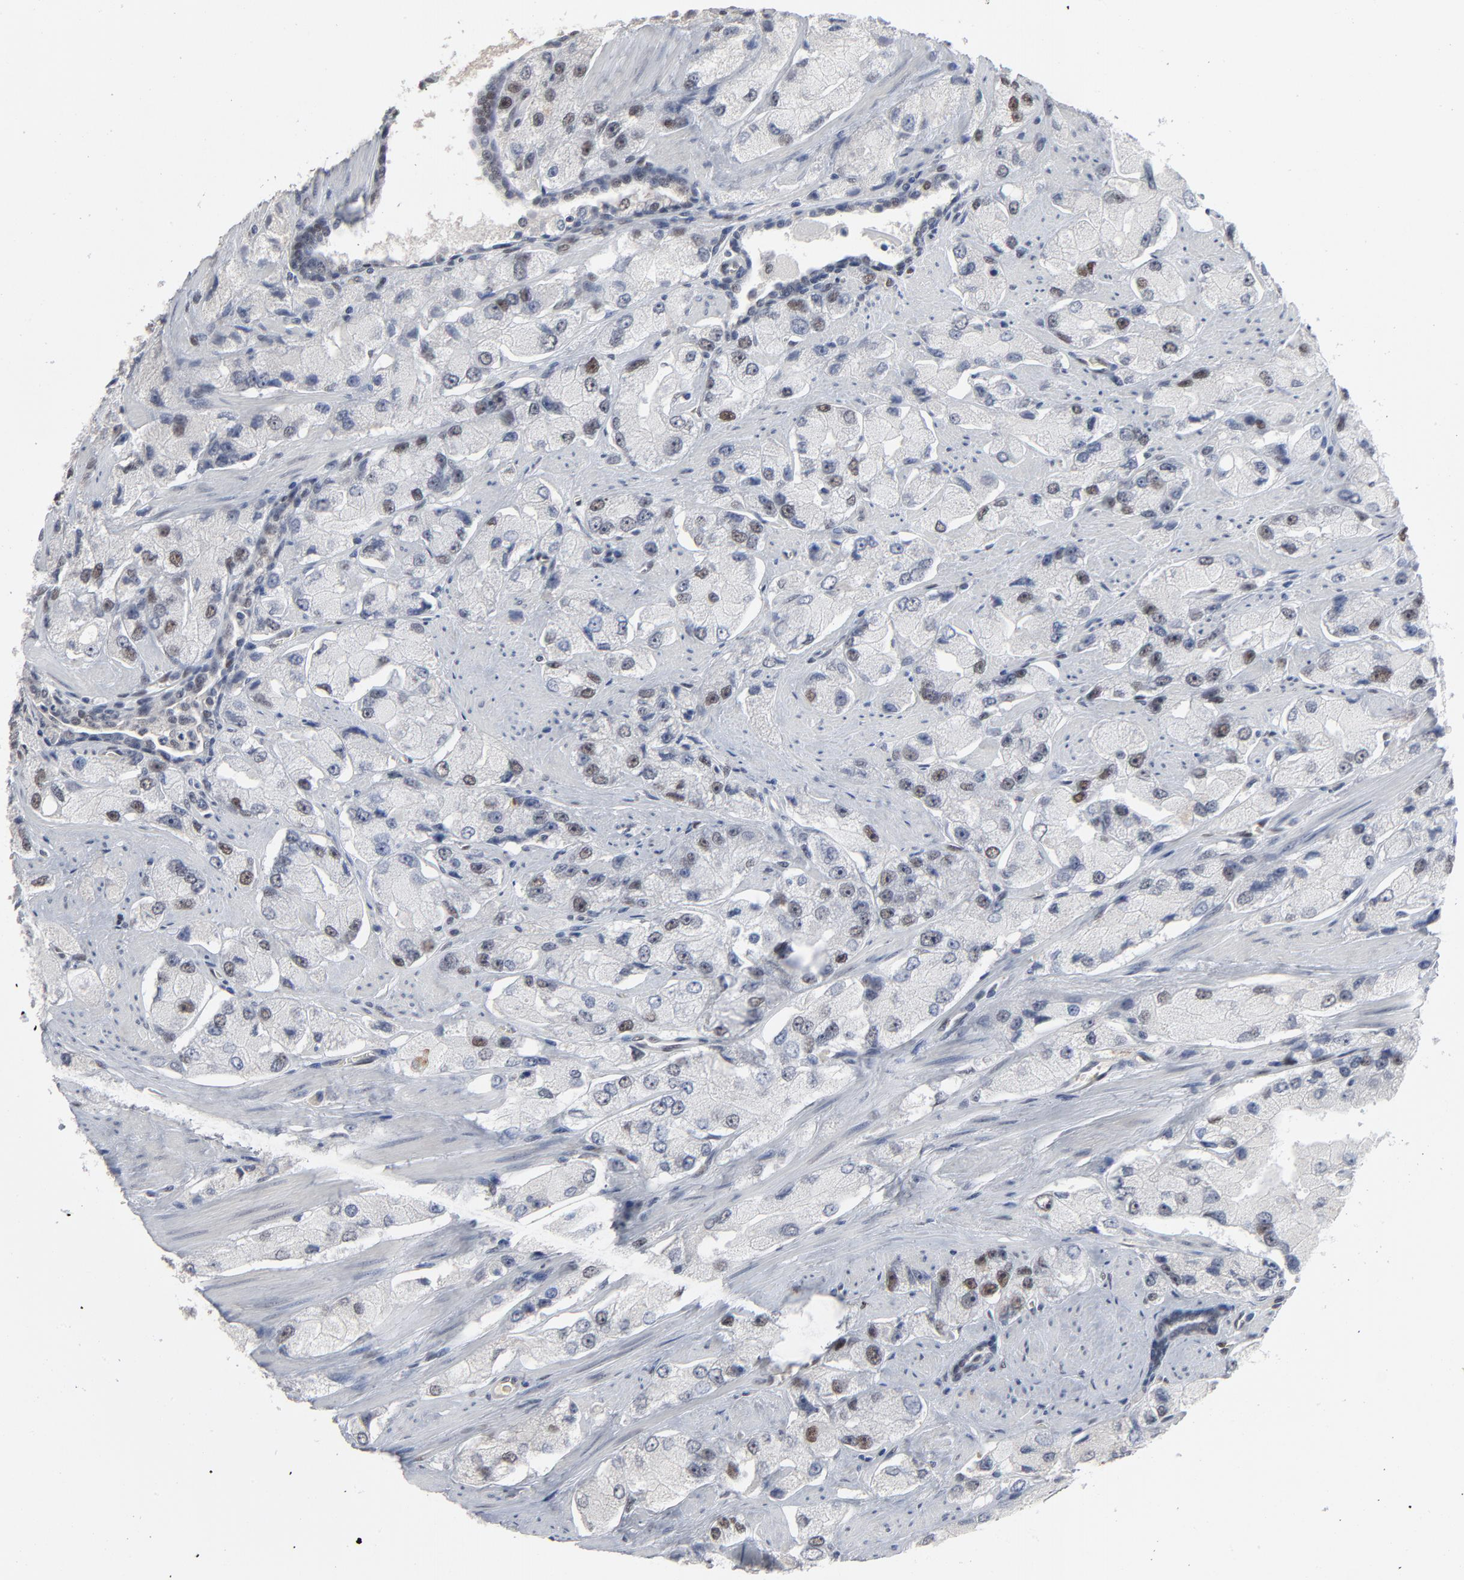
{"staining": {"intensity": "weak", "quantity": "<25%", "location": "nuclear"}, "tissue": "prostate cancer", "cell_type": "Tumor cells", "image_type": "cancer", "snomed": [{"axis": "morphology", "description": "Adenocarcinoma, High grade"}, {"axis": "topography", "description": "Prostate"}], "caption": "Tumor cells are negative for brown protein staining in prostate high-grade adenocarcinoma.", "gene": "ATF7", "patient": {"sex": "male", "age": 58}}